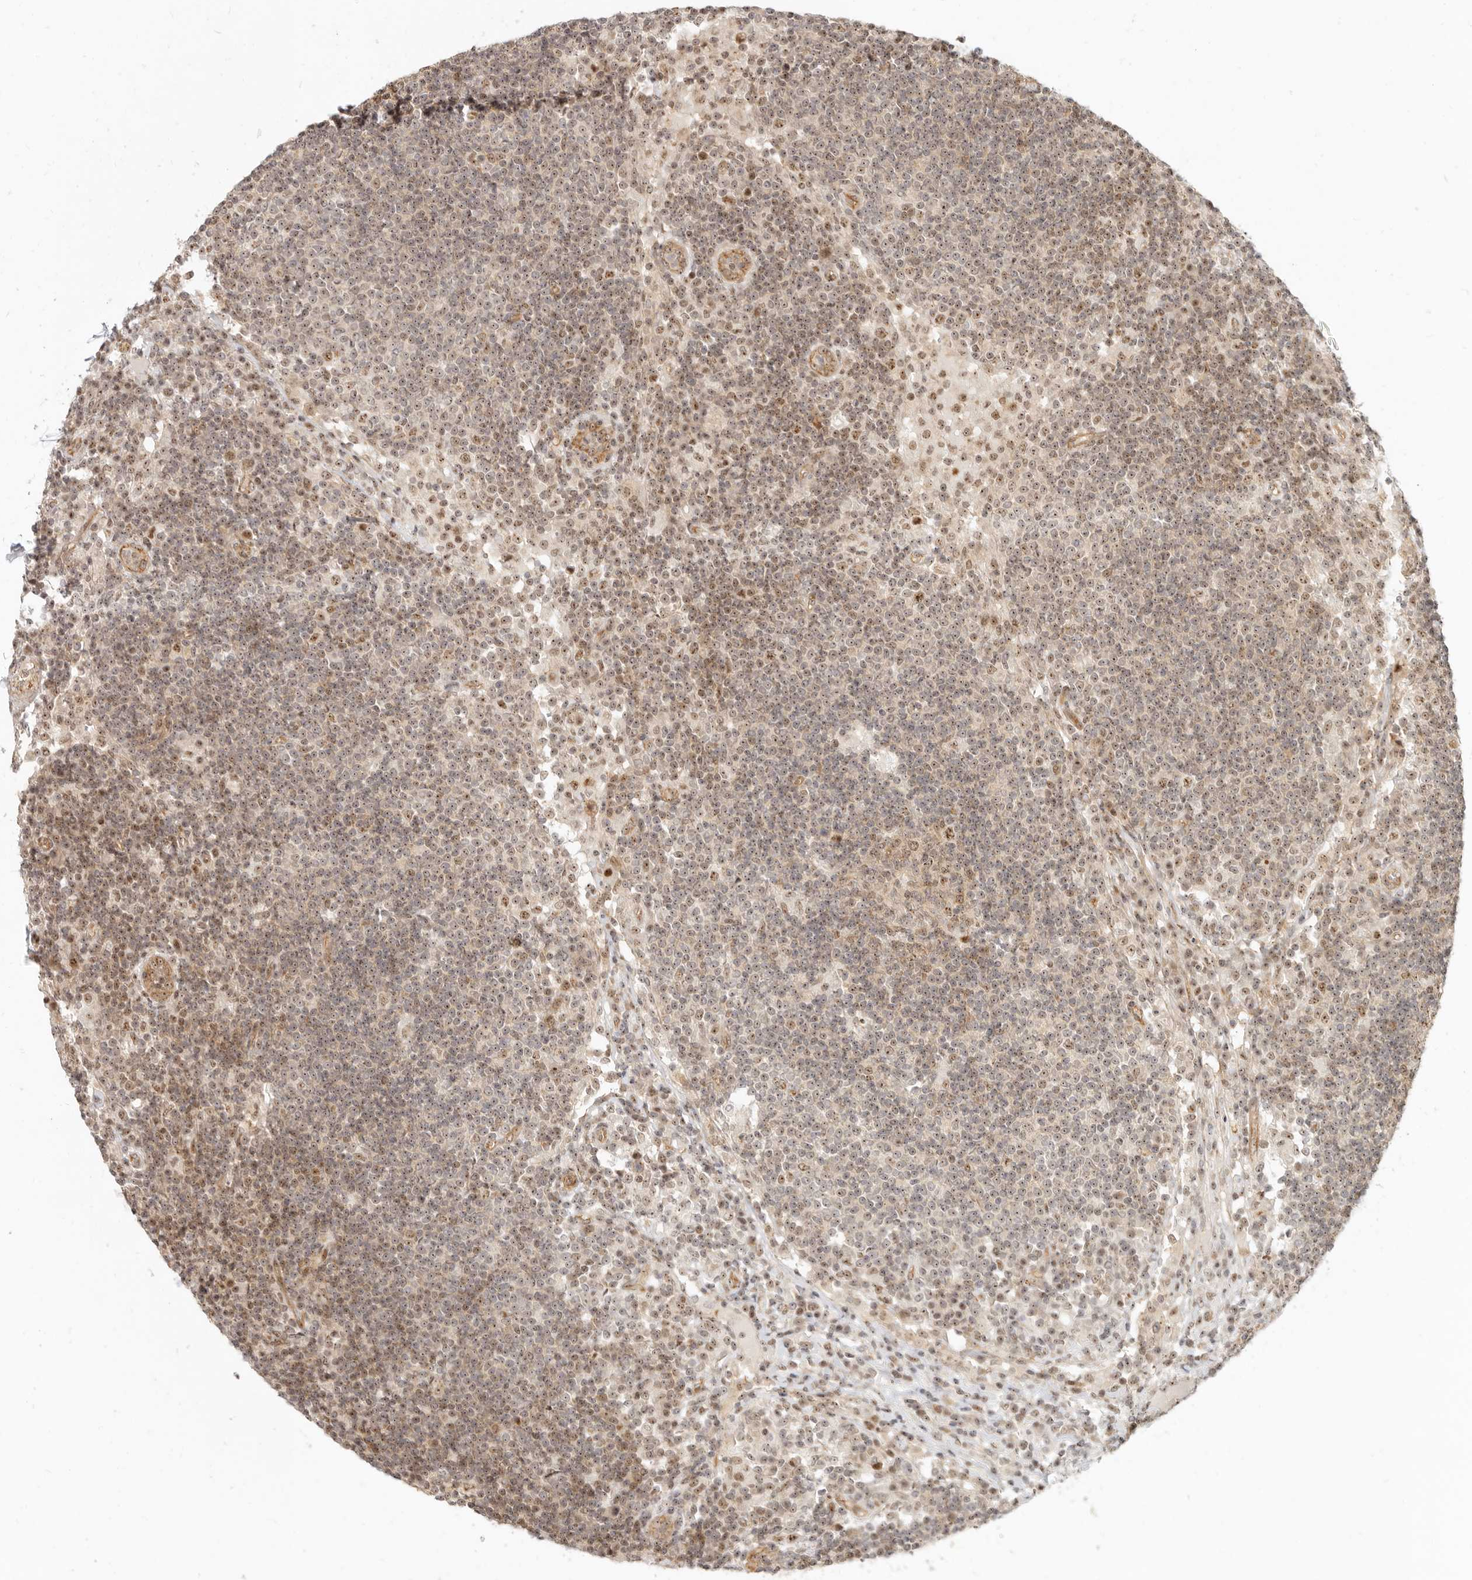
{"staining": {"intensity": "moderate", "quantity": ">75%", "location": "nuclear"}, "tissue": "lymph node", "cell_type": "Germinal center cells", "image_type": "normal", "snomed": [{"axis": "morphology", "description": "Normal tissue, NOS"}, {"axis": "topography", "description": "Lymph node"}], "caption": "Protein expression analysis of unremarkable lymph node reveals moderate nuclear expression in approximately >75% of germinal center cells. (Stains: DAB in brown, nuclei in blue, Microscopy: brightfield microscopy at high magnification).", "gene": "BAP1", "patient": {"sex": "female", "age": 53}}